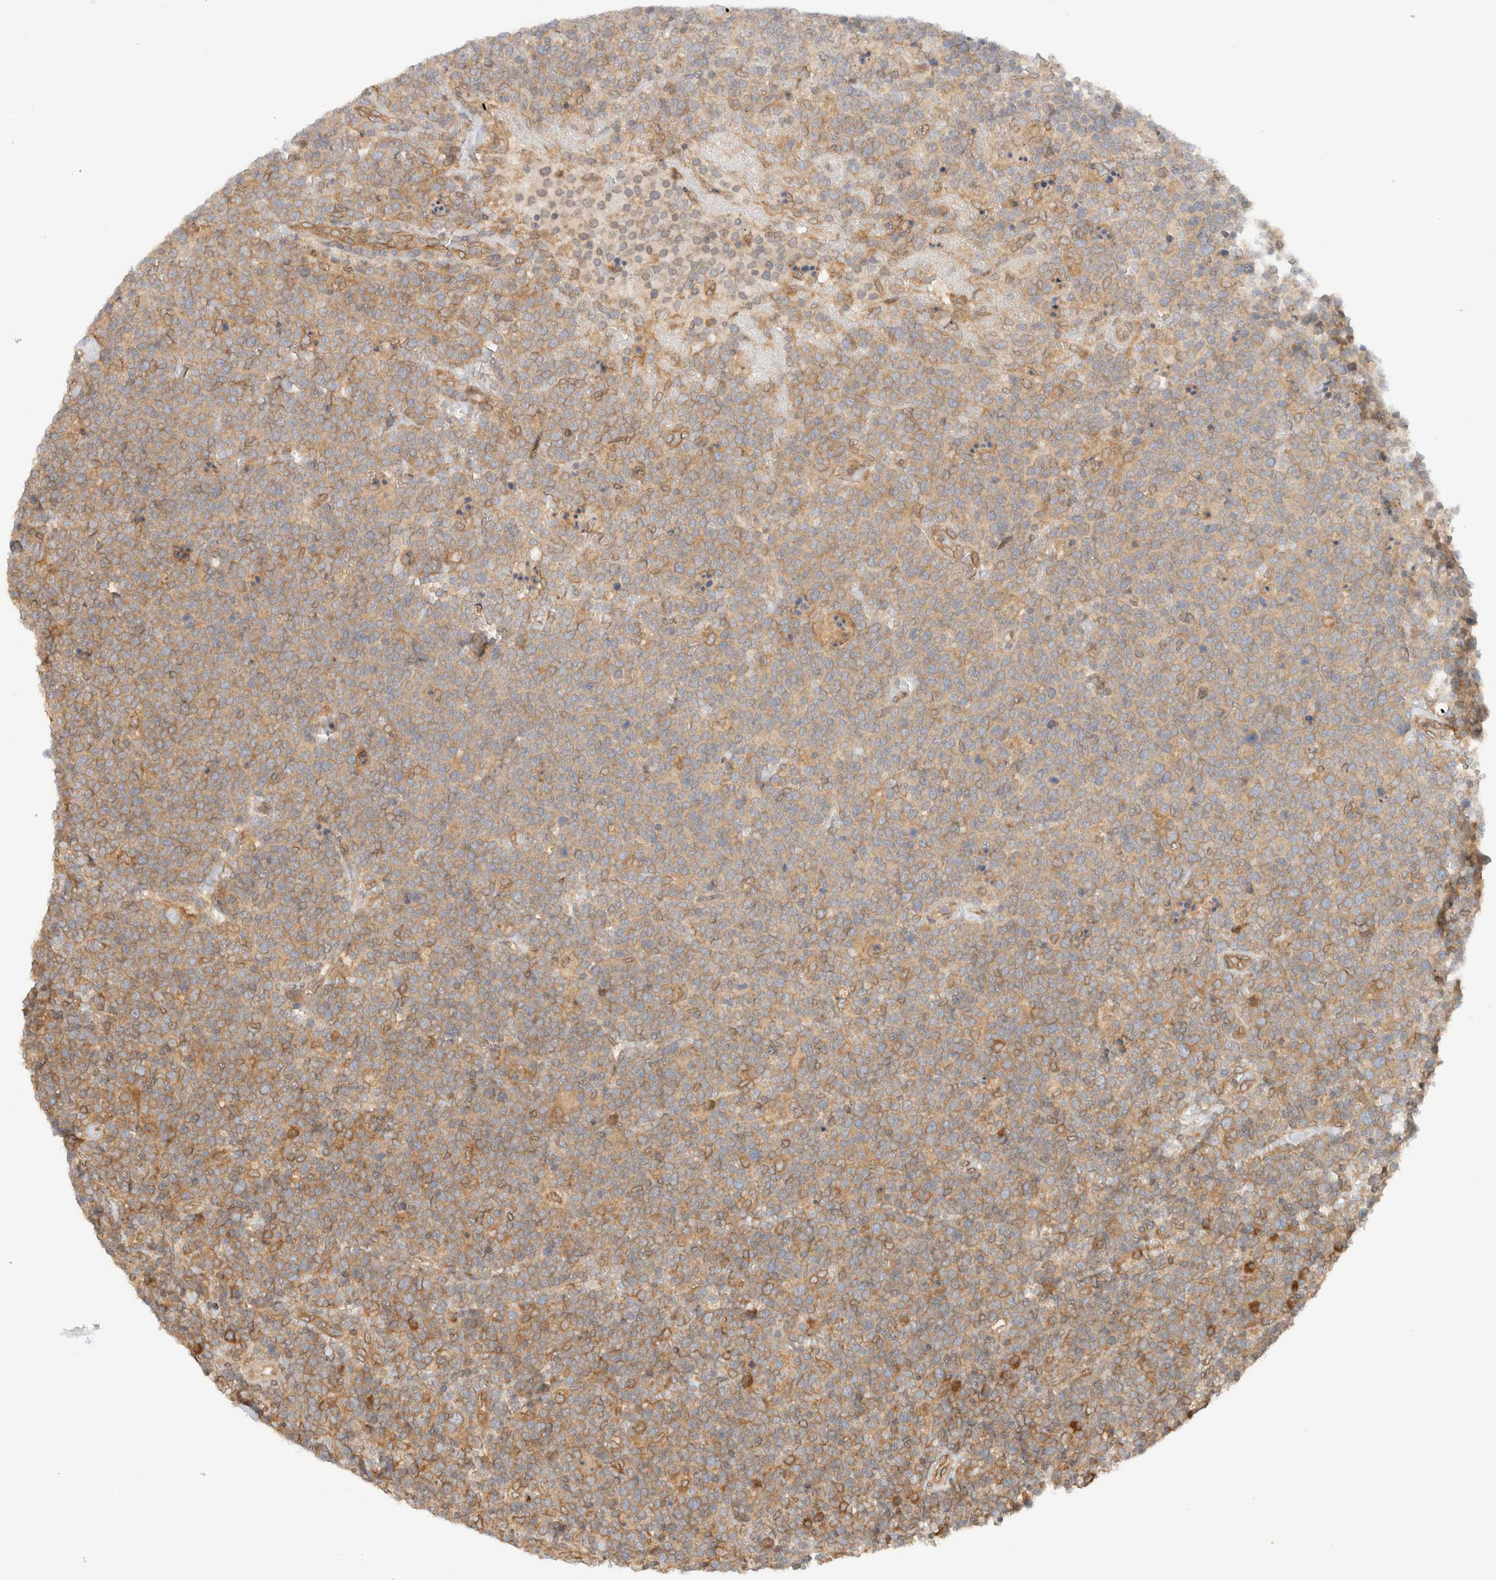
{"staining": {"intensity": "weak", "quantity": "25%-75%", "location": "cytoplasmic/membranous"}, "tissue": "lymphoma", "cell_type": "Tumor cells", "image_type": "cancer", "snomed": [{"axis": "morphology", "description": "Malignant lymphoma, non-Hodgkin's type, High grade"}, {"axis": "topography", "description": "Lymph node"}], "caption": "A brown stain highlights weak cytoplasmic/membranous expression of a protein in human lymphoma tumor cells.", "gene": "ARFGEF2", "patient": {"sex": "male", "age": 61}}